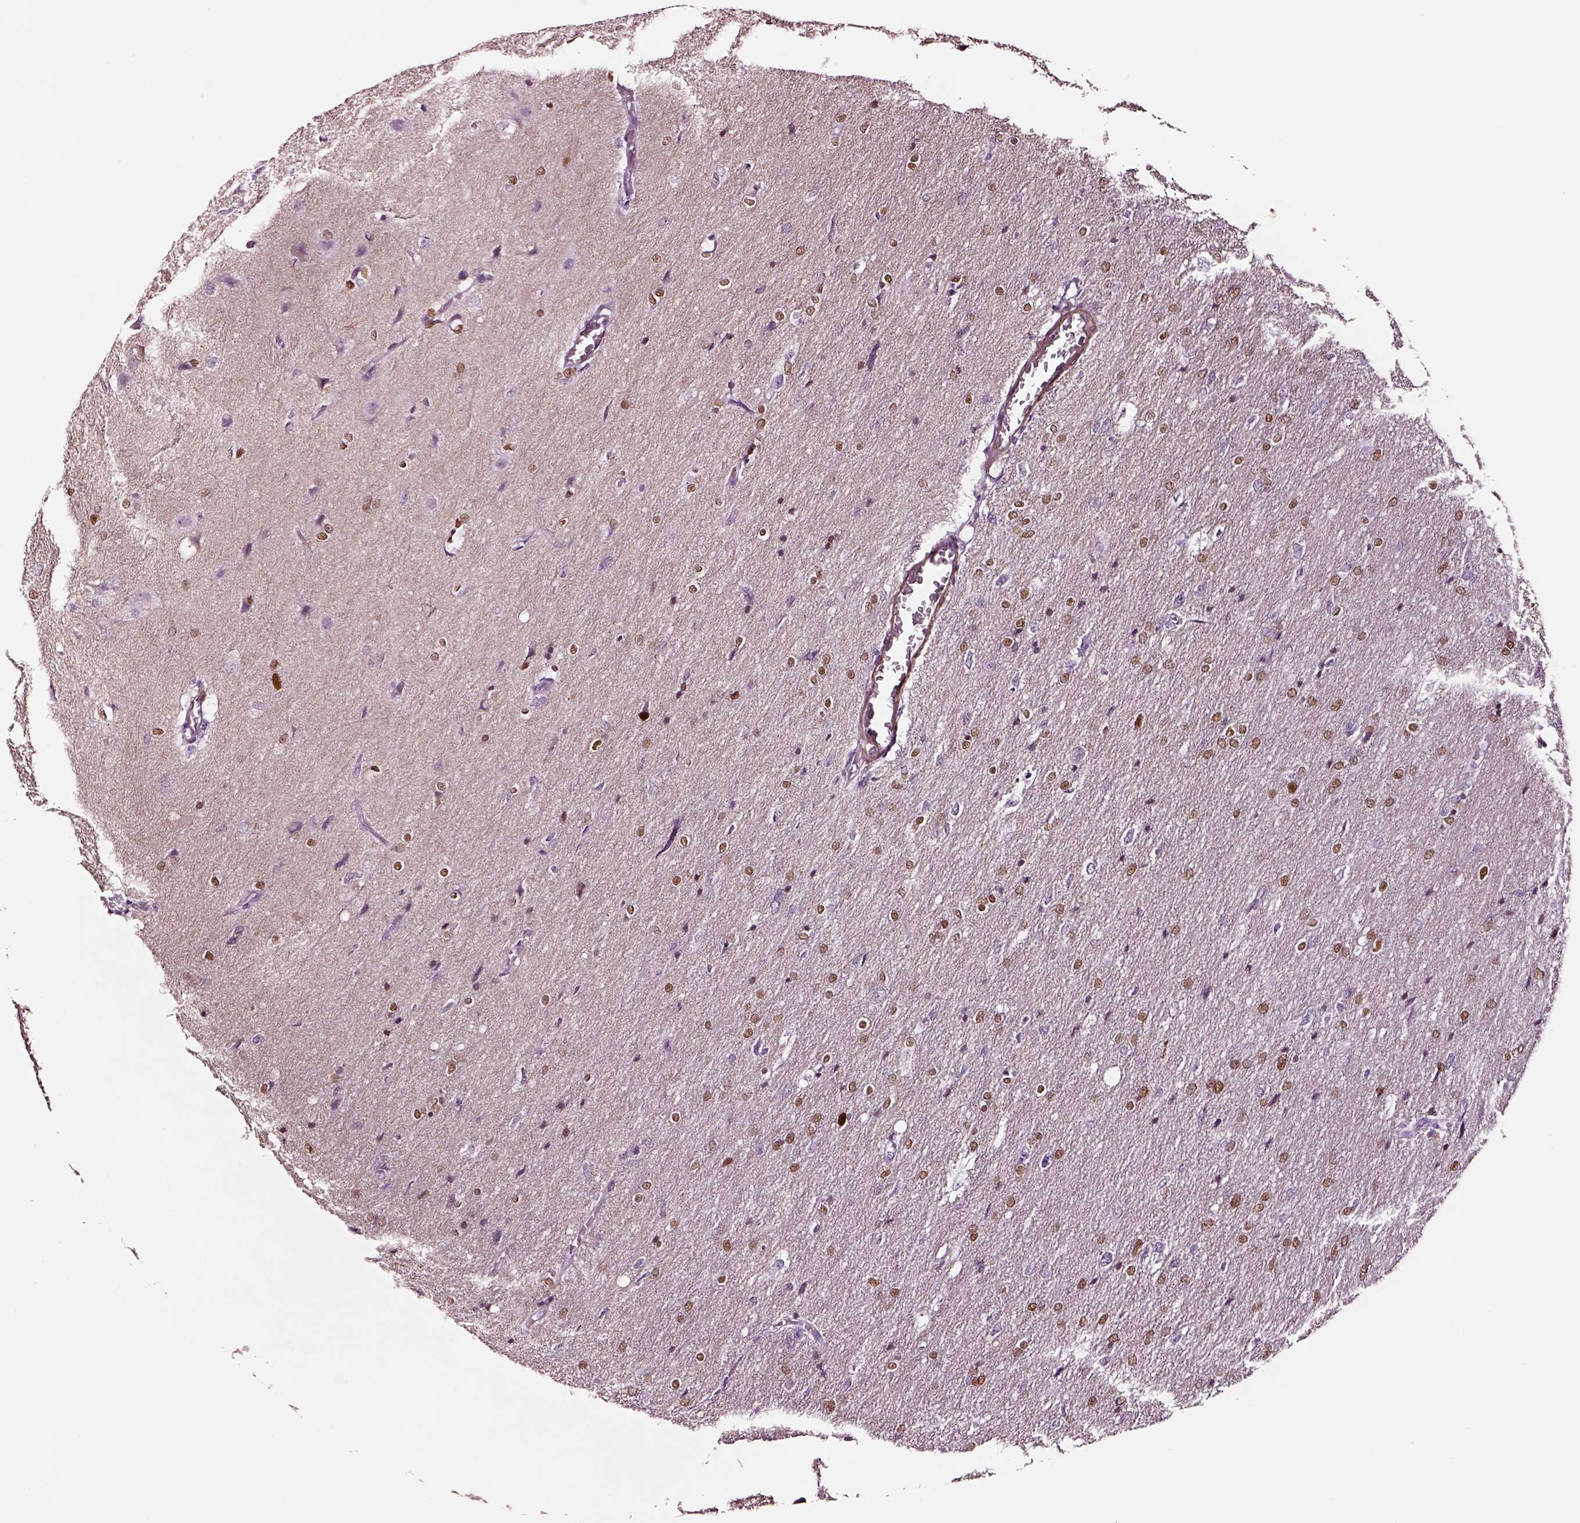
{"staining": {"intensity": "moderate", "quantity": ">75%", "location": "nuclear"}, "tissue": "glioma", "cell_type": "Tumor cells", "image_type": "cancer", "snomed": [{"axis": "morphology", "description": "Glioma, malignant, High grade"}, {"axis": "topography", "description": "Brain"}], "caption": "Immunohistochemistry (IHC) of human glioma reveals medium levels of moderate nuclear staining in approximately >75% of tumor cells.", "gene": "SOX10", "patient": {"sex": "male", "age": 53}}